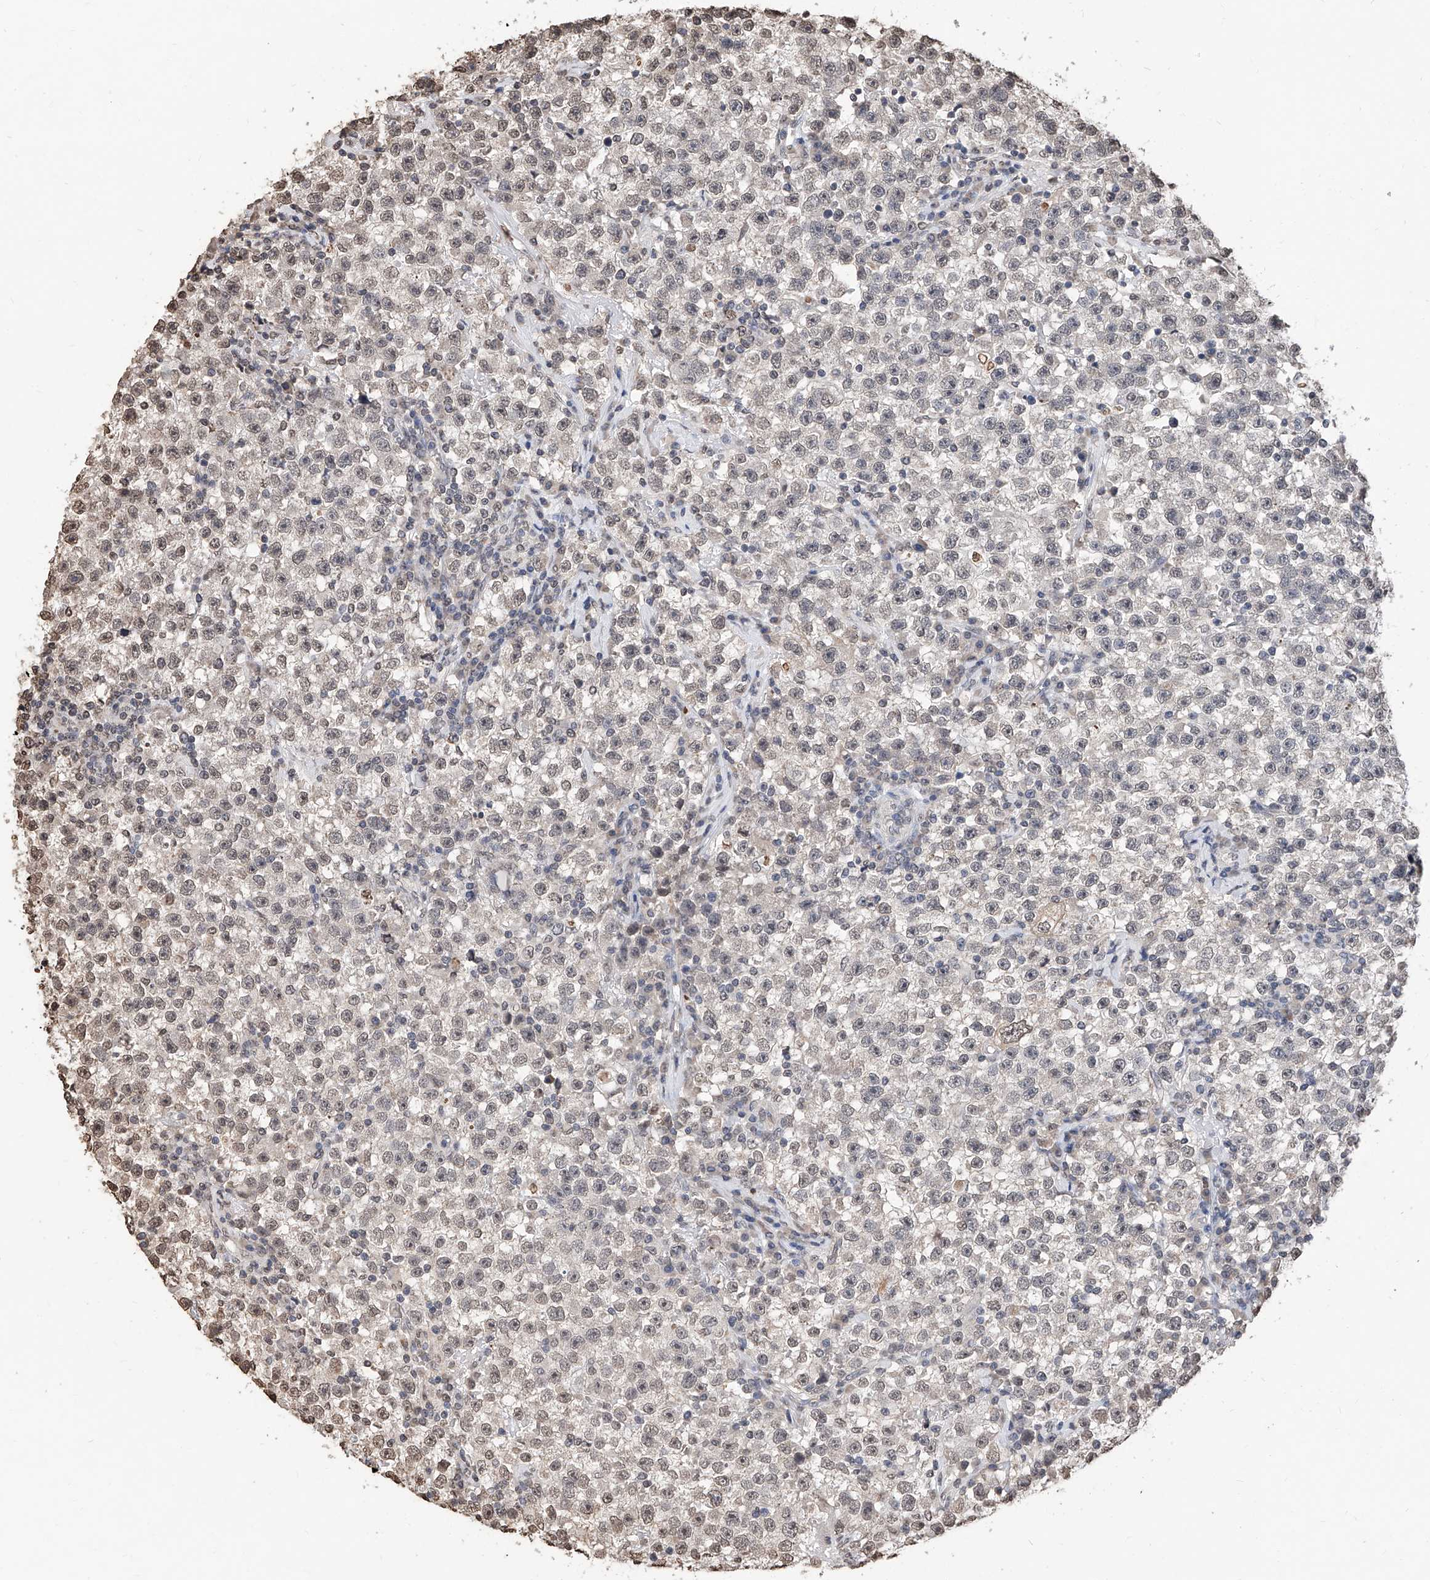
{"staining": {"intensity": "negative", "quantity": "none", "location": "none"}, "tissue": "testis cancer", "cell_type": "Tumor cells", "image_type": "cancer", "snomed": [{"axis": "morphology", "description": "Seminoma, NOS"}, {"axis": "topography", "description": "Testis"}], "caption": "DAB immunohistochemical staining of testis seminoma demonstrates no significant positivity in tumor cells.", "gene": "RP9", "patient": {"sex": "male", "age": 22}}